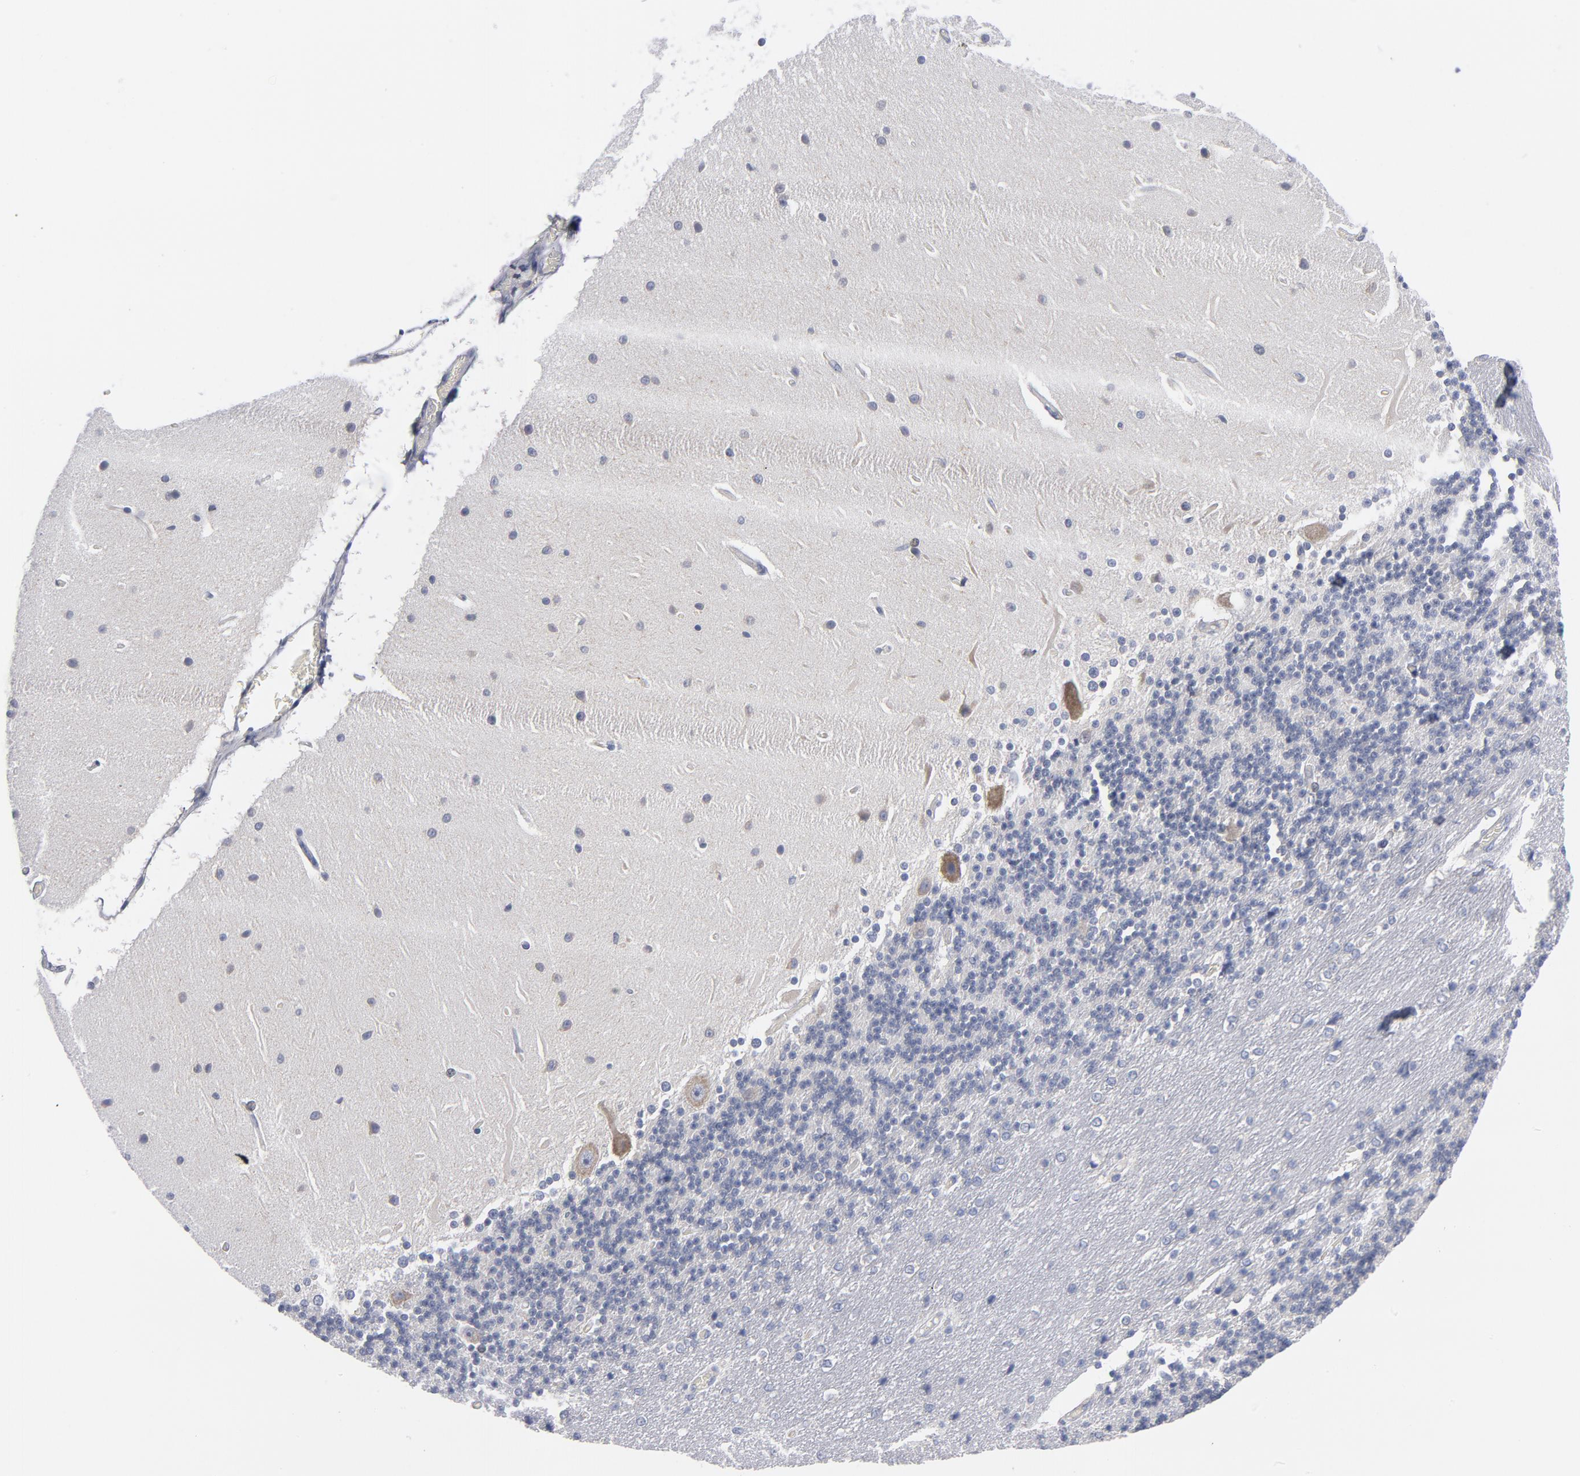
{"staining": {"intensity": "negative", "quantity": "none", "location": "none"}, "tissue": "cerebellum", "cell_type": "Cells in granular layer", "image_type": "normal", "snomed": [{"axis": "morphology", "description": "Normal tissue, NOS"}, {"axis": "topography", "description": "Cerebellum"}], "caption": "DAB (3,3'-diaminobenzidine) immunohistochemical staining of benign cerebellum shows no significant staining in cells in granular layer. (DAB IHC, high magnification).", "gene": "CD86", "patient": {"sex": "female", "age": 54}}